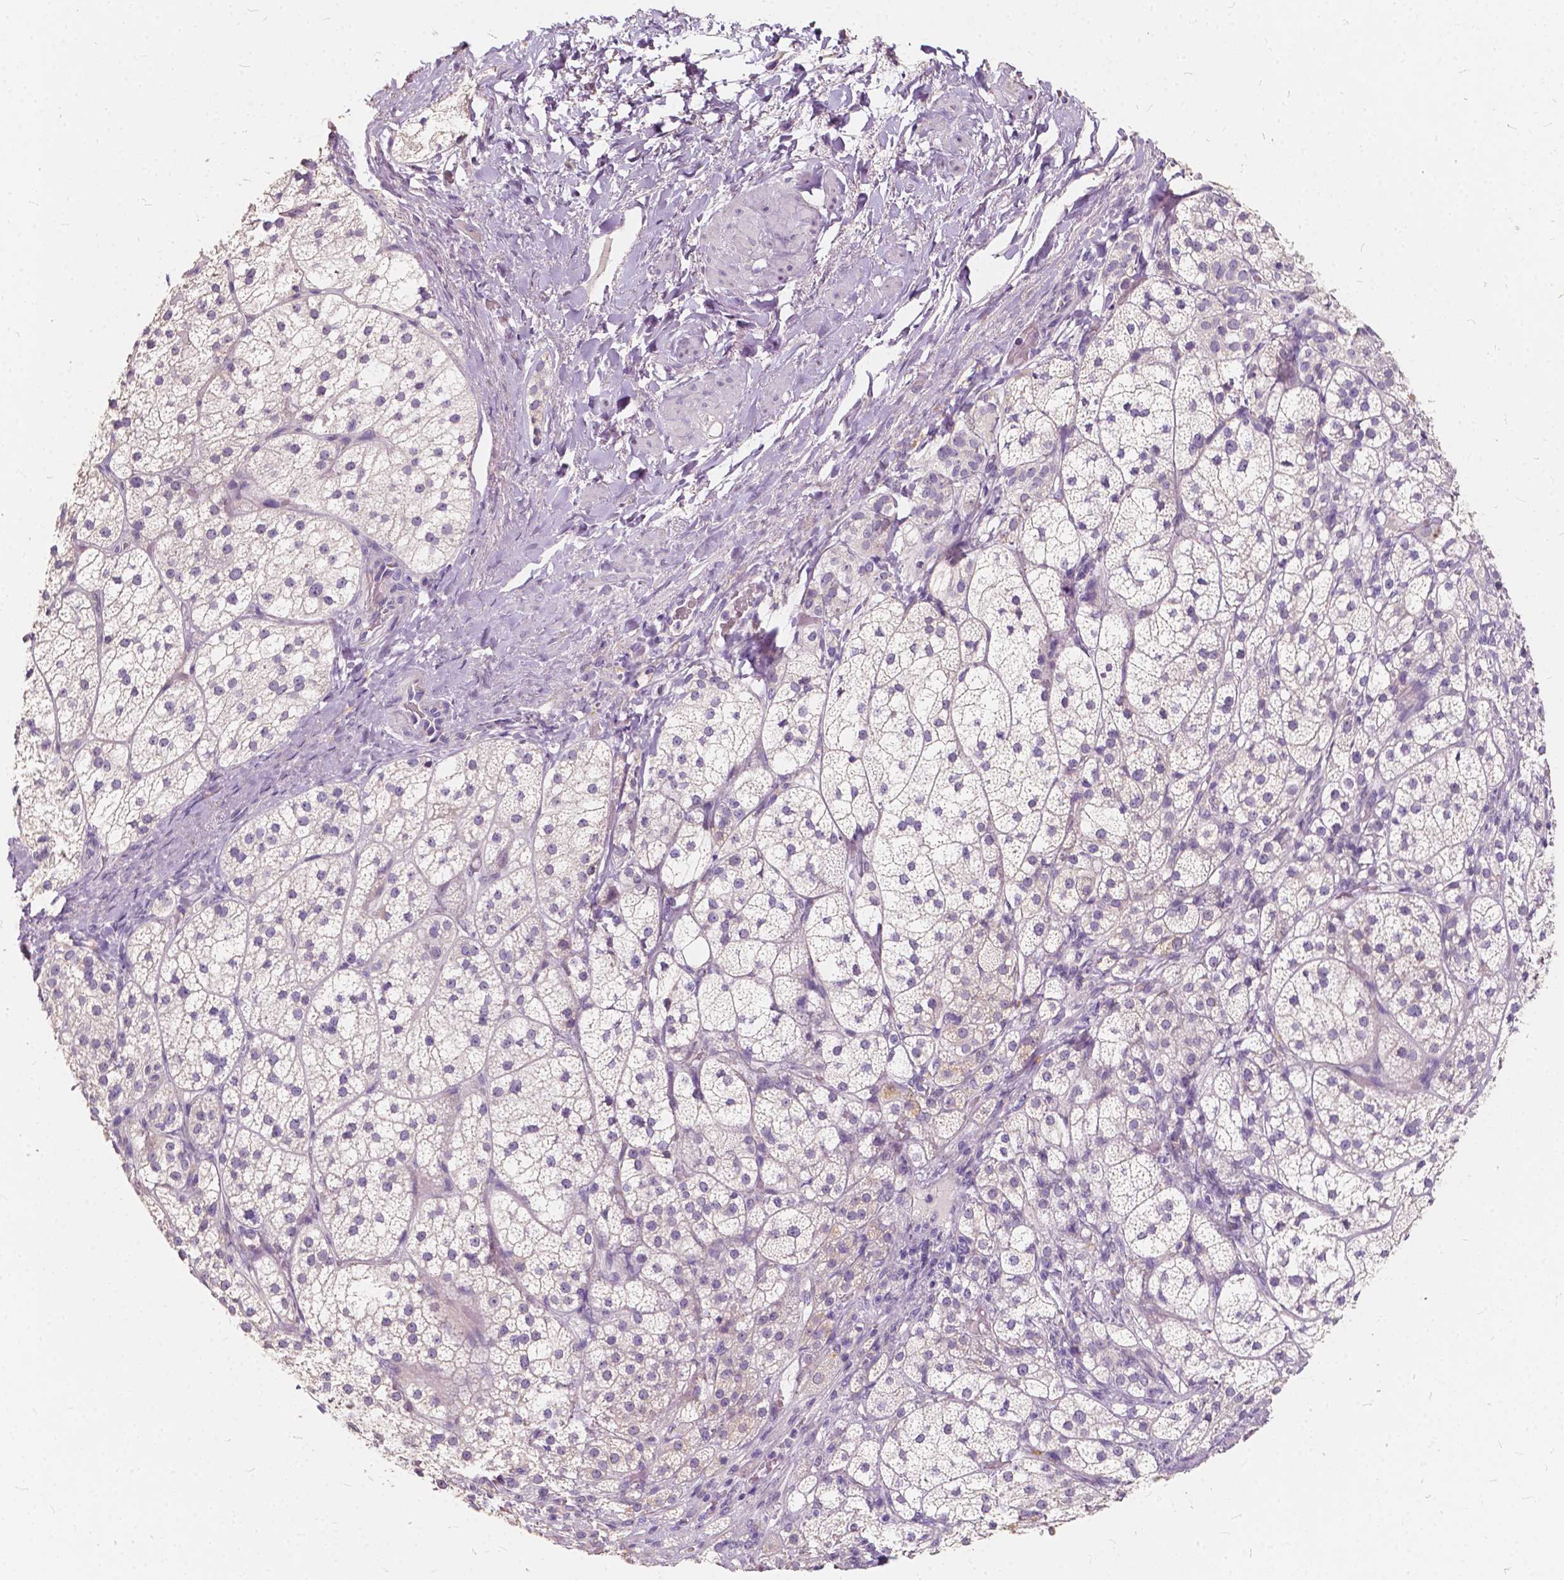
{"staining": {"intensity": "weak", "quantity": "<25%", "location": "cytoplasmic/membranous"}, "tissue": "adrenal gland", "cell_type": "Glandular cells", "image_type": "normal", "snomed": [{"axis": "morphology", "description": "Normal tissue, NOS"}, {"axis": "topography", "description": "Adrenal gland"}], "caption": "Glandular cells are negative for brown protein staining in benign adrenal gland. (DAB immunohistochemistry (IHC), high magnification).", "gene": "SLC7A8", "patient": {"sex": "female", "age": 60}}